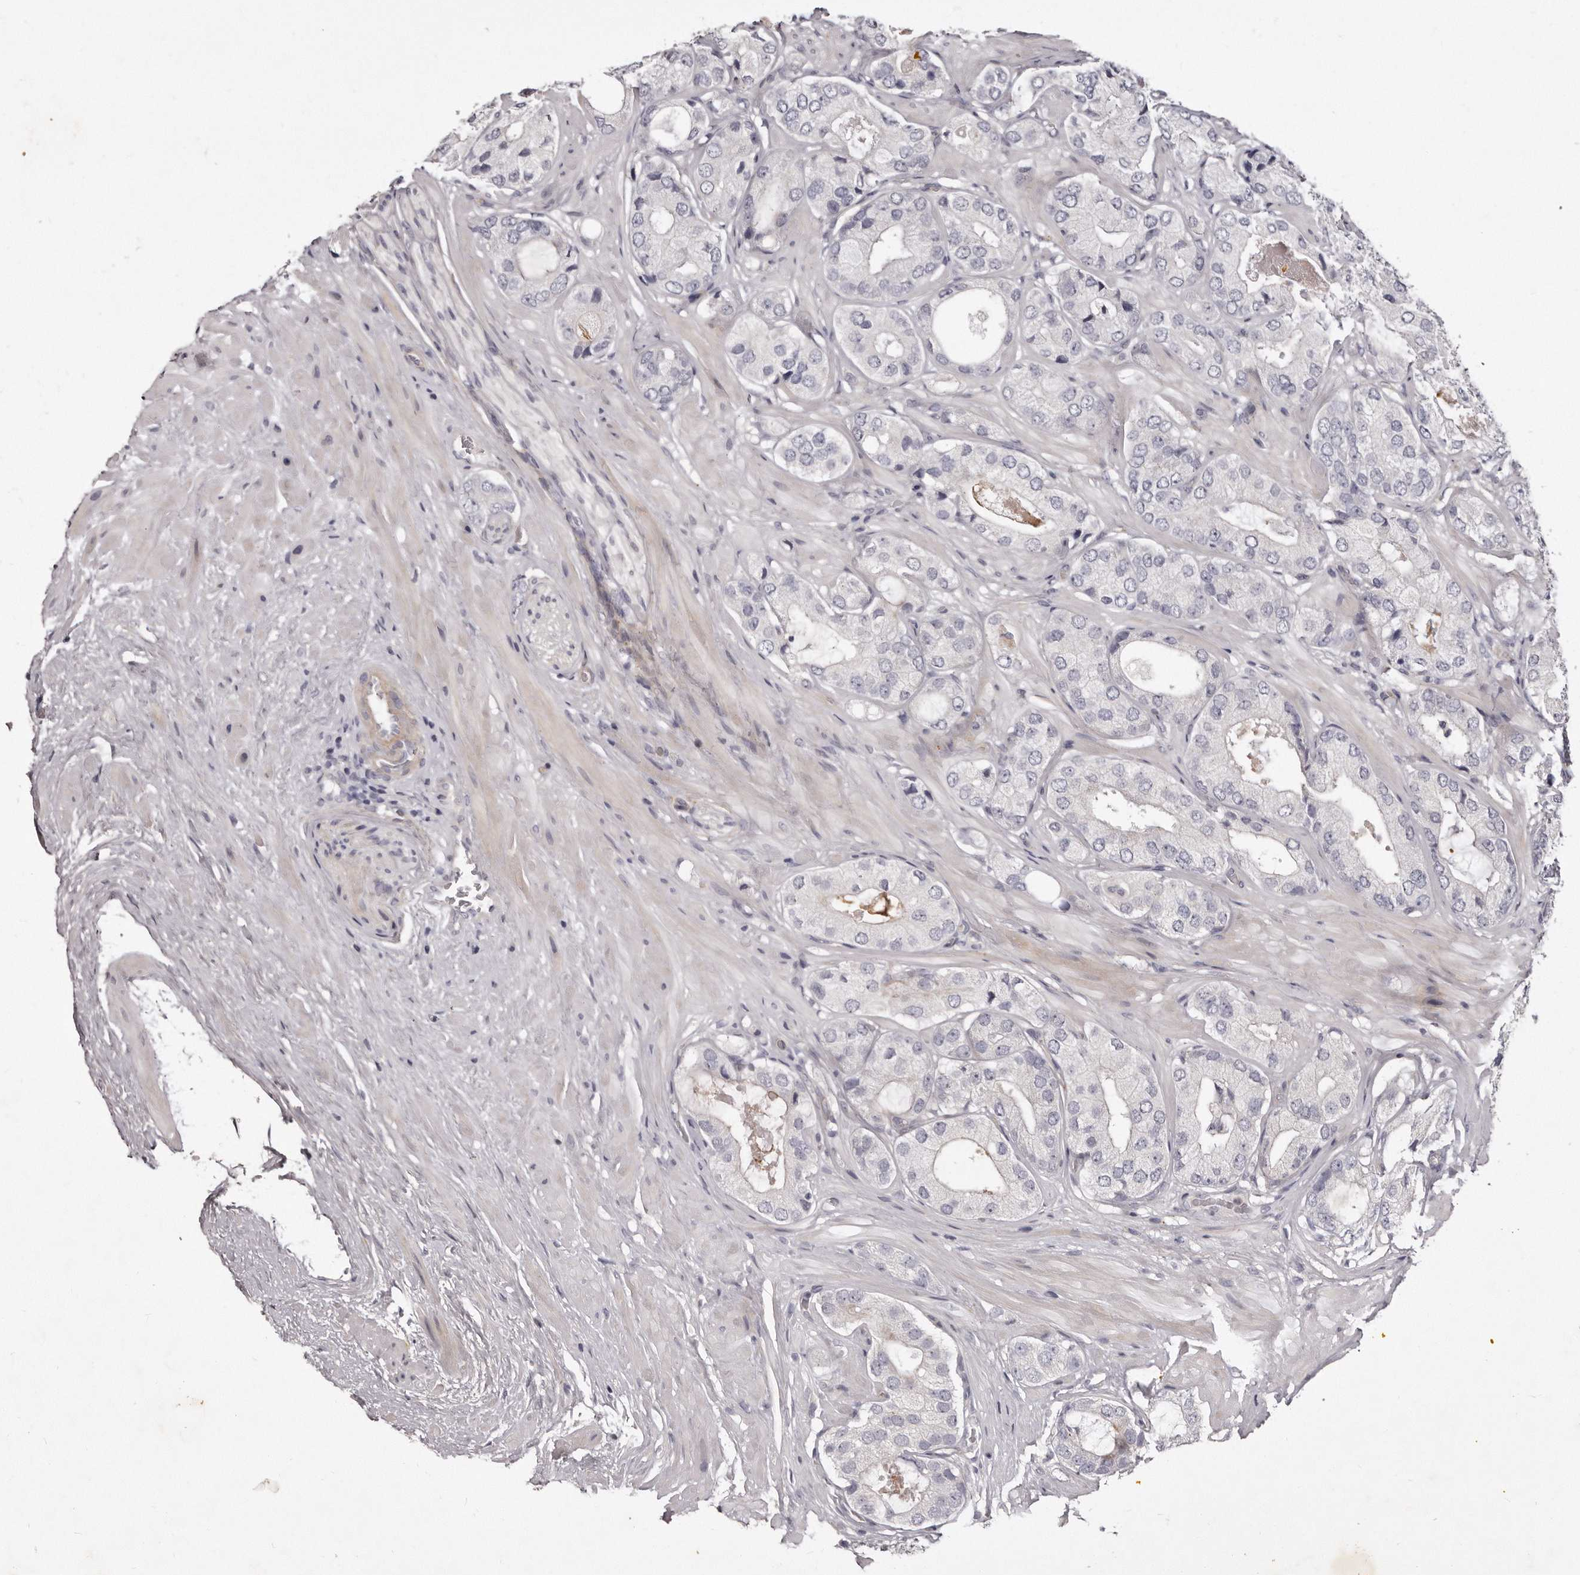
{"staining": {"intensity": "negative", "quantity": "none", "location": "none"}, "tissue": "prostate cancer", "cell_type": "Tumor cells", "image_type": "cancer", "snomed": [{"axis": "morphology", "description": "Adenocarcinoma, High grade"}, {"axis": "topography", "description": "Prostate"}], "caption": "This is an immunohistochemistry (IHC) image of prostate cancer. There is no staining in tumor cells.", "gene": "PEG10", "patient": {"sex": "male", "age": 59}}